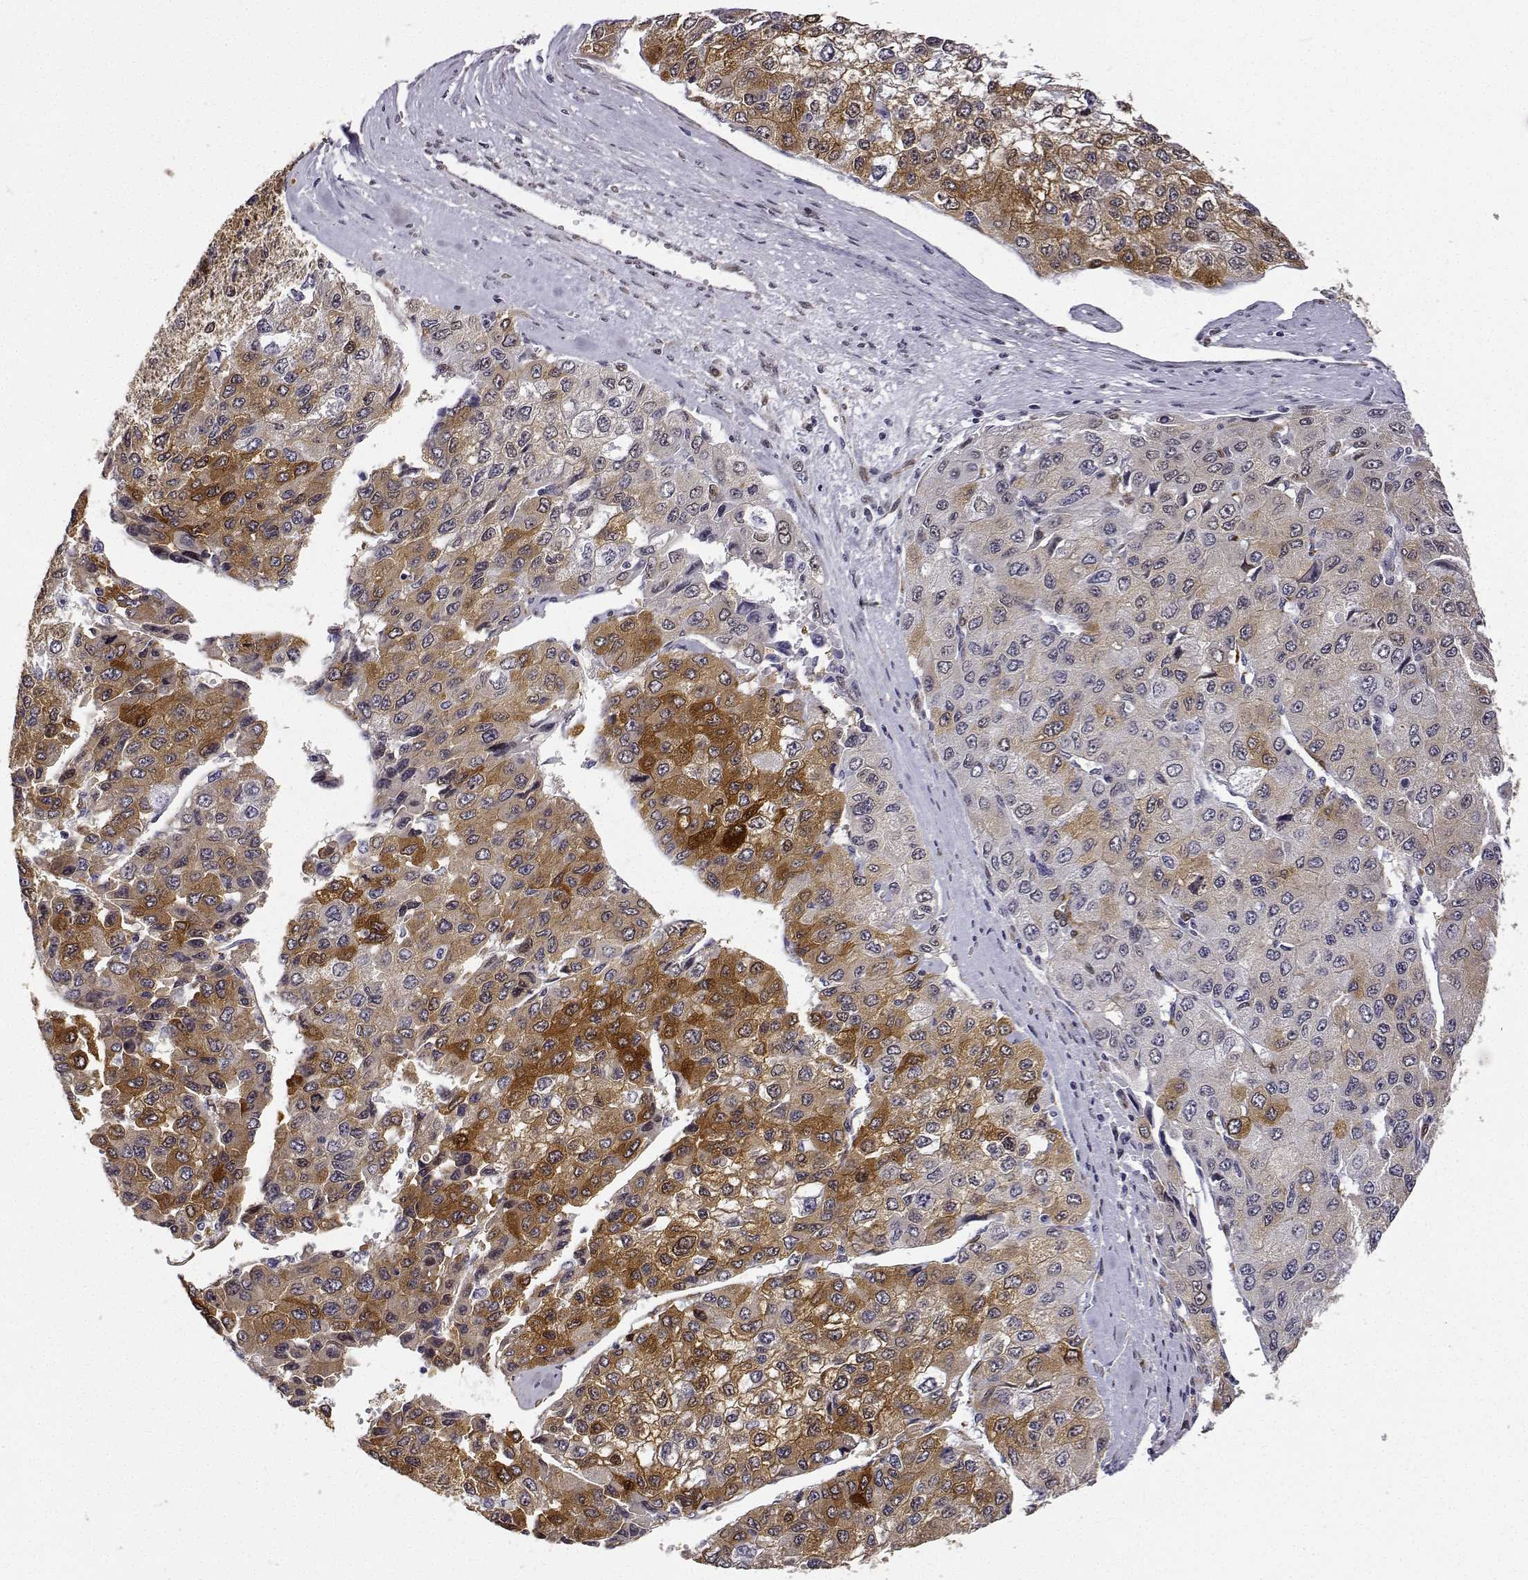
{"staining": {"intensity": "moderate", "quantity": "25%-75%", "location": "cytoplasmic/membranous"}, "tissue": "liver cancer", "cell_type": "Tumor cells", "image_type": "cancer", "snomed": [{"axis": "morphology", "description": "Carcinoma, Hepatocellular, NOS"}, {"axis": "topography", "description": "Liver"}], "caption": "This is an image of immunohistochemistry staining of hepatocellular carcinoma (liver), which shows moderate positivity in the cytoplasmic/membranous of tumor cells.", "gene": "PHGDH", "patient": {"sex": "female", "age": 66}}